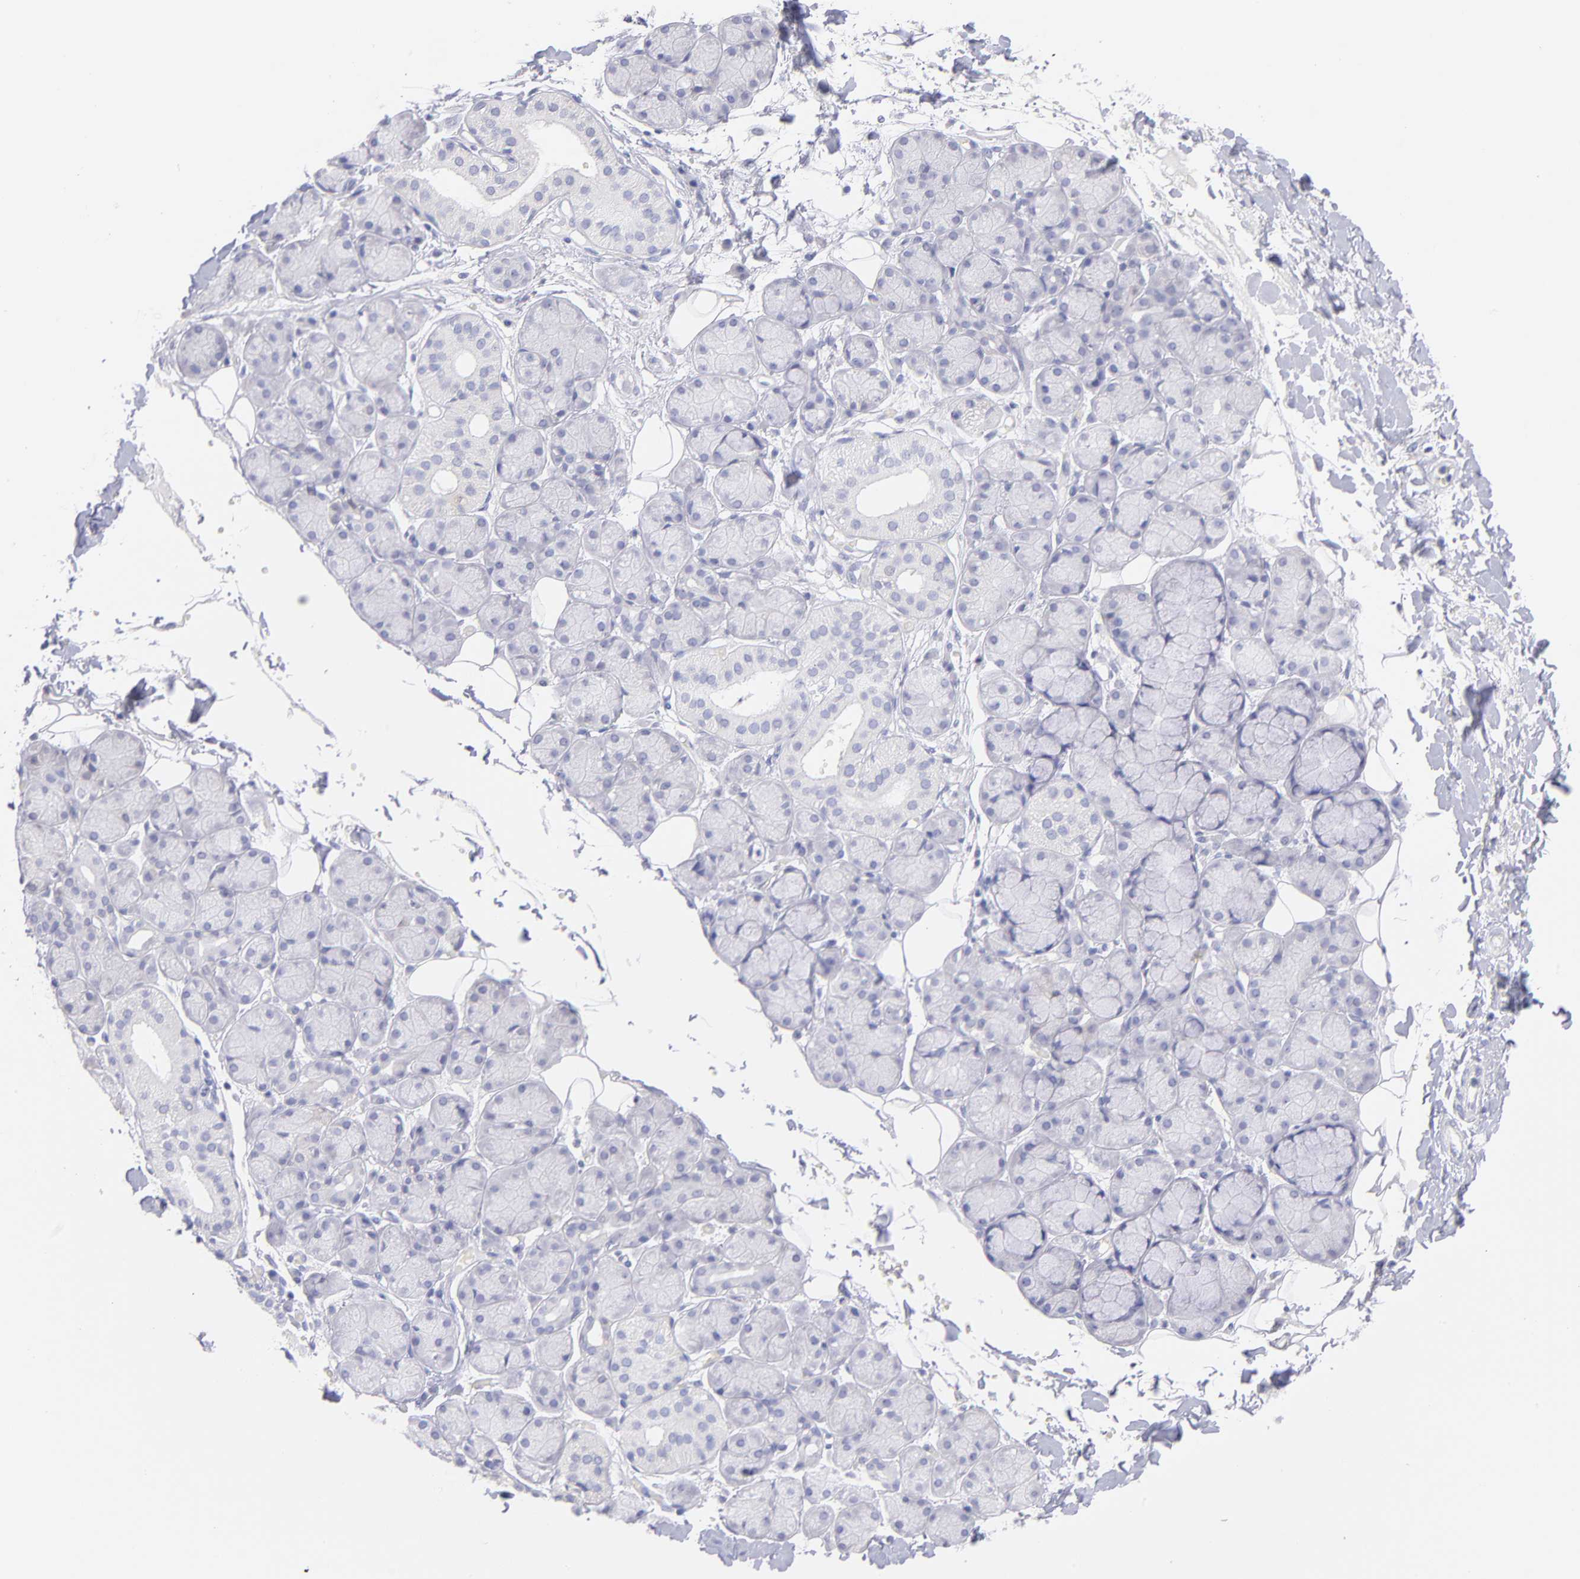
{"staining": {"intensity": "weak", "quantity": "<25%", "location": "cytoplasmic/membranous"}, "tissue": "salivary gland", "cell_type": "Glandular cells", "image_type": "normal", "snomed": [{"axis": "morphology", "description": "Normal tissue, NOS"}, {"axis": "topography", "description": "Skeletal muscle"}, {"axis": "topography", "description": "Oral tissue"}, {"axis": "topography", "description": "Salivary gland"}, {"axis": "topography", "description": "Peripheral nerve tissue"}], "caption": "A high-resolution histopathology image shows immunohistochemistry (IHC) staining of unremarkable salivary gland, which reveals no significant expression in glandular cells.", "gene": "SCGN", "patient": {"sex": "male", "age": 54}}